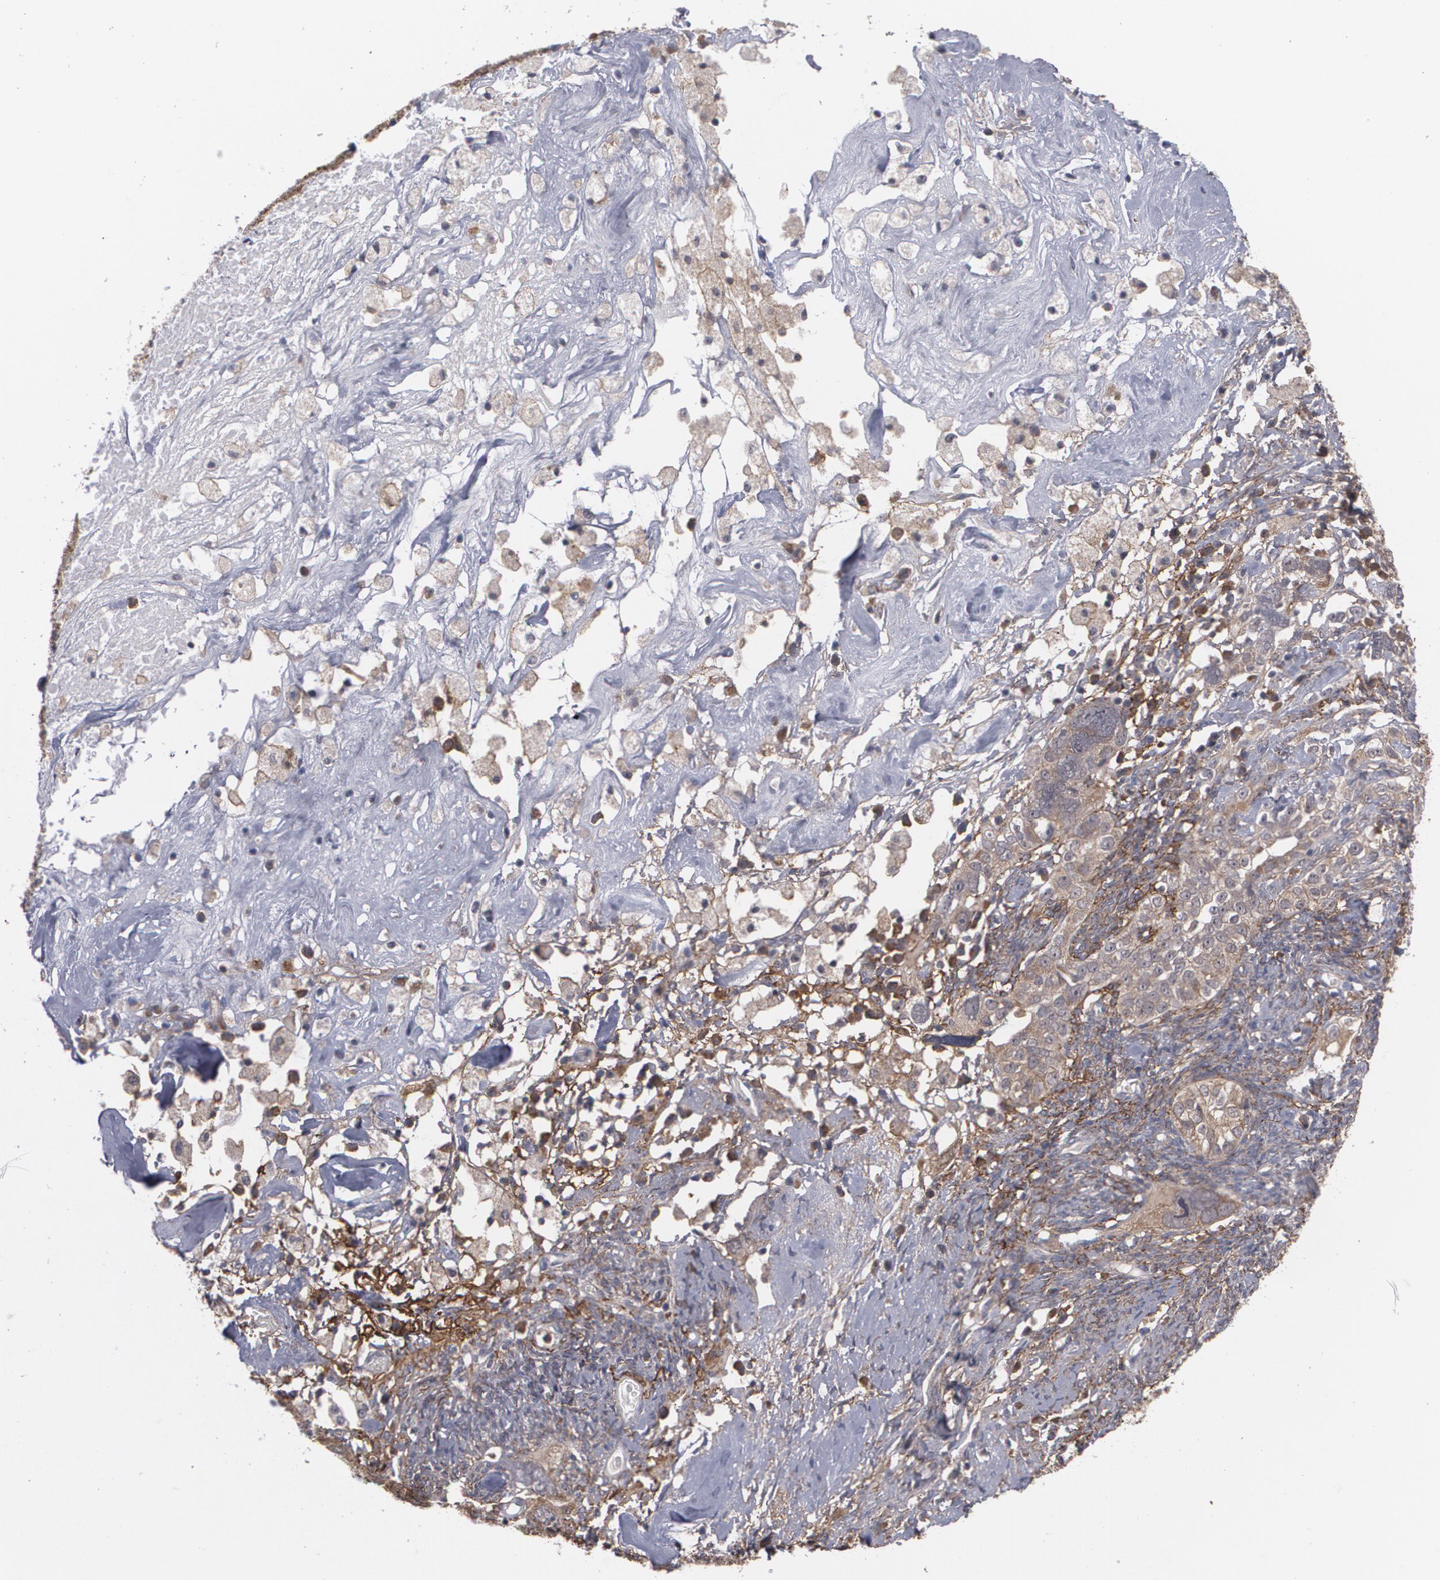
{"staining": {"intensity": "weak", "quantity": ">75%", "location": "cytoplasmic/membranous"}, "tissue": "ovarian cancer", "cell_type": "Tumor cells", "image_type": "cancer", "snomed": [{"axis": "morphology", "description": "Normal tissue, NOS"}, {"axis": "morphology", "description": "Cystadenocarcinoma, serous, NOS"}, {"axis": "topography", "description": "Ovary"}], "caption": "Tumor cells demonstrate low levels of weak cytoplasmic/membranous expression in approximately >75% of cells in serous cystadenocarcinoma (ovarian). Using DAB (3,3'-diaminobenzidine) (brown) and hematoxylin (blue) stains, captured at high magnification using brightfield microscopy.", "gene": "BMP6", "patient": {"sex": "female", "age": 62}}